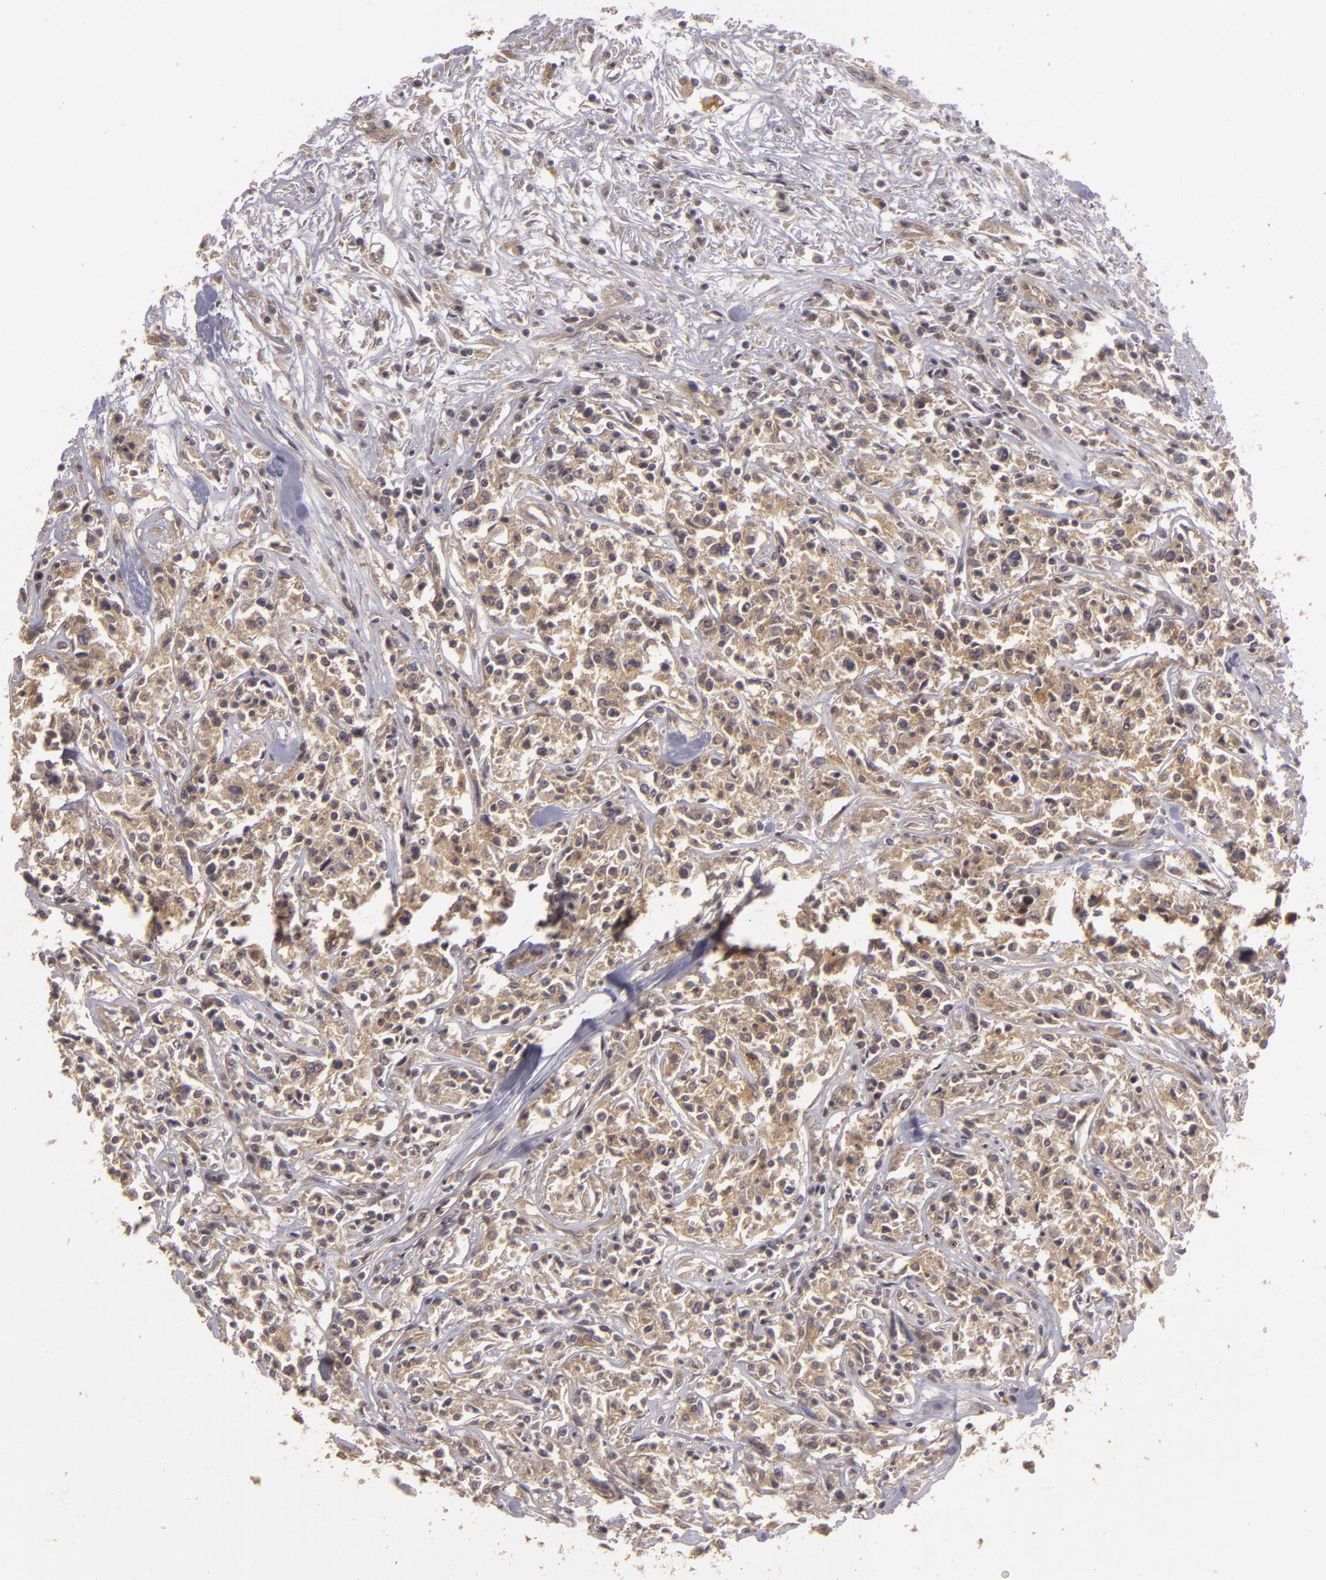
{"staining": {"intensity": "weak", "quantity": ">75%", "location": "cytoplasmic/membranous"}, "tissue": "lymphoma", "cell_type": "Tumor cells", "image_type": "cancer", "snomed": [{"axis": "morphology", "description": "Malignant lymphoma, non-Hodgkin's type, Low grade"}, {"axis": "topography", "description": "Small intestine"}], "caption": "IHC histopathology image of low-grade malignant lymphoma, non-Hodgkin's type stained for a protein (brown), which shows low levels of weak cytoplasmic/membranous expression in about >75% of tumor cells.", "gene": "HRAS", "patient": {"sex": "female", "age": 59}}